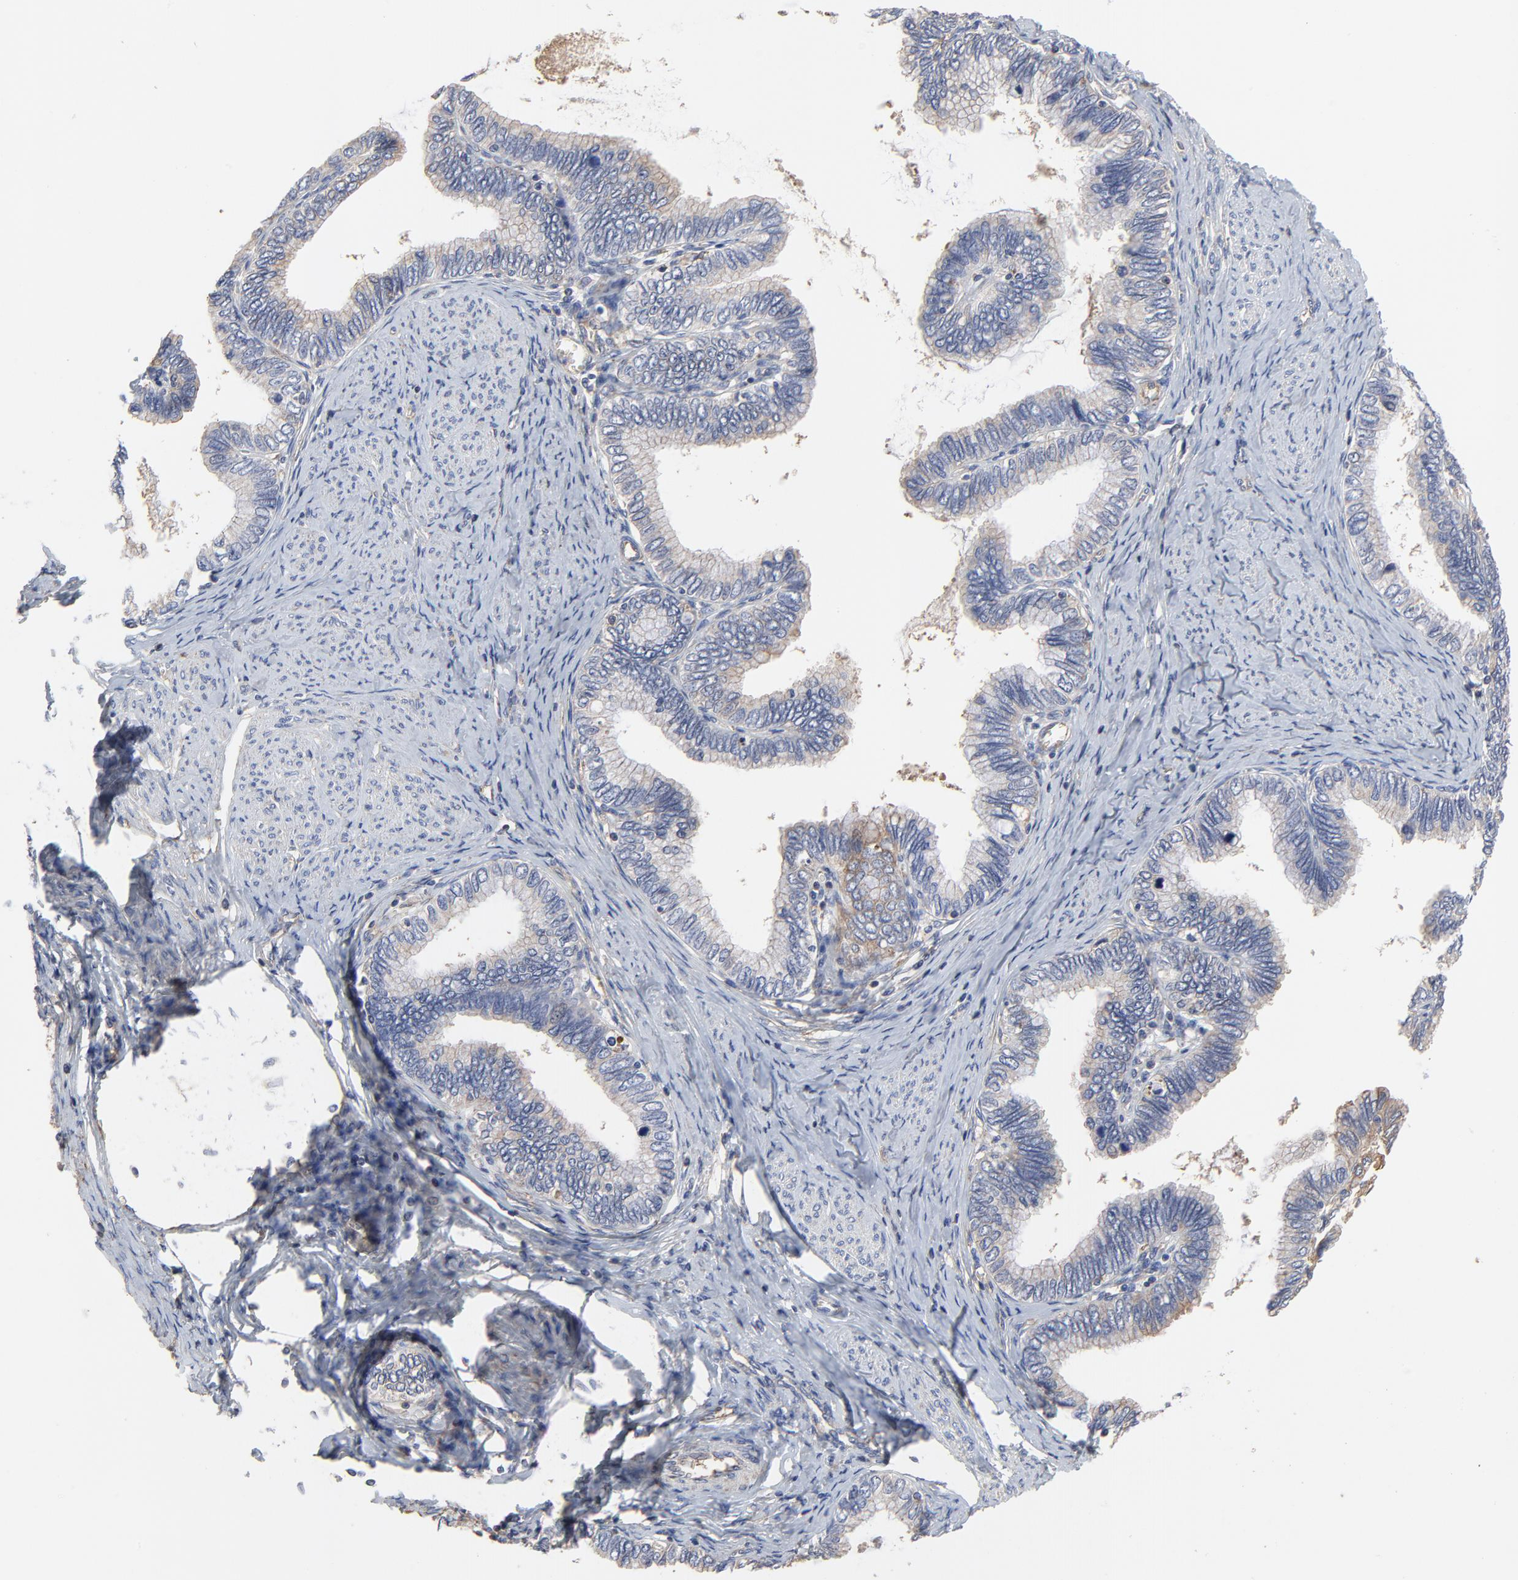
{"staining": {"intensity": "weak", "quantity": "<25%", "location": "cytoplasmic/membranous"}, "tissue": "cervical cancer", "cell_type": "Tumor cells", "image_type": "cancer", "snomed": [{"axis": "morphology", "description": "Adenocarcinoma, NOS"}, {"axis": "topography", "description": "Cervix"}], "caption": "Cervical cancer (adenocarcinoma) stained for a protein using IHC shows no positivity tumor cells.", "gene": "NXF3", "patient": {"sex": "female", "age": 49}}